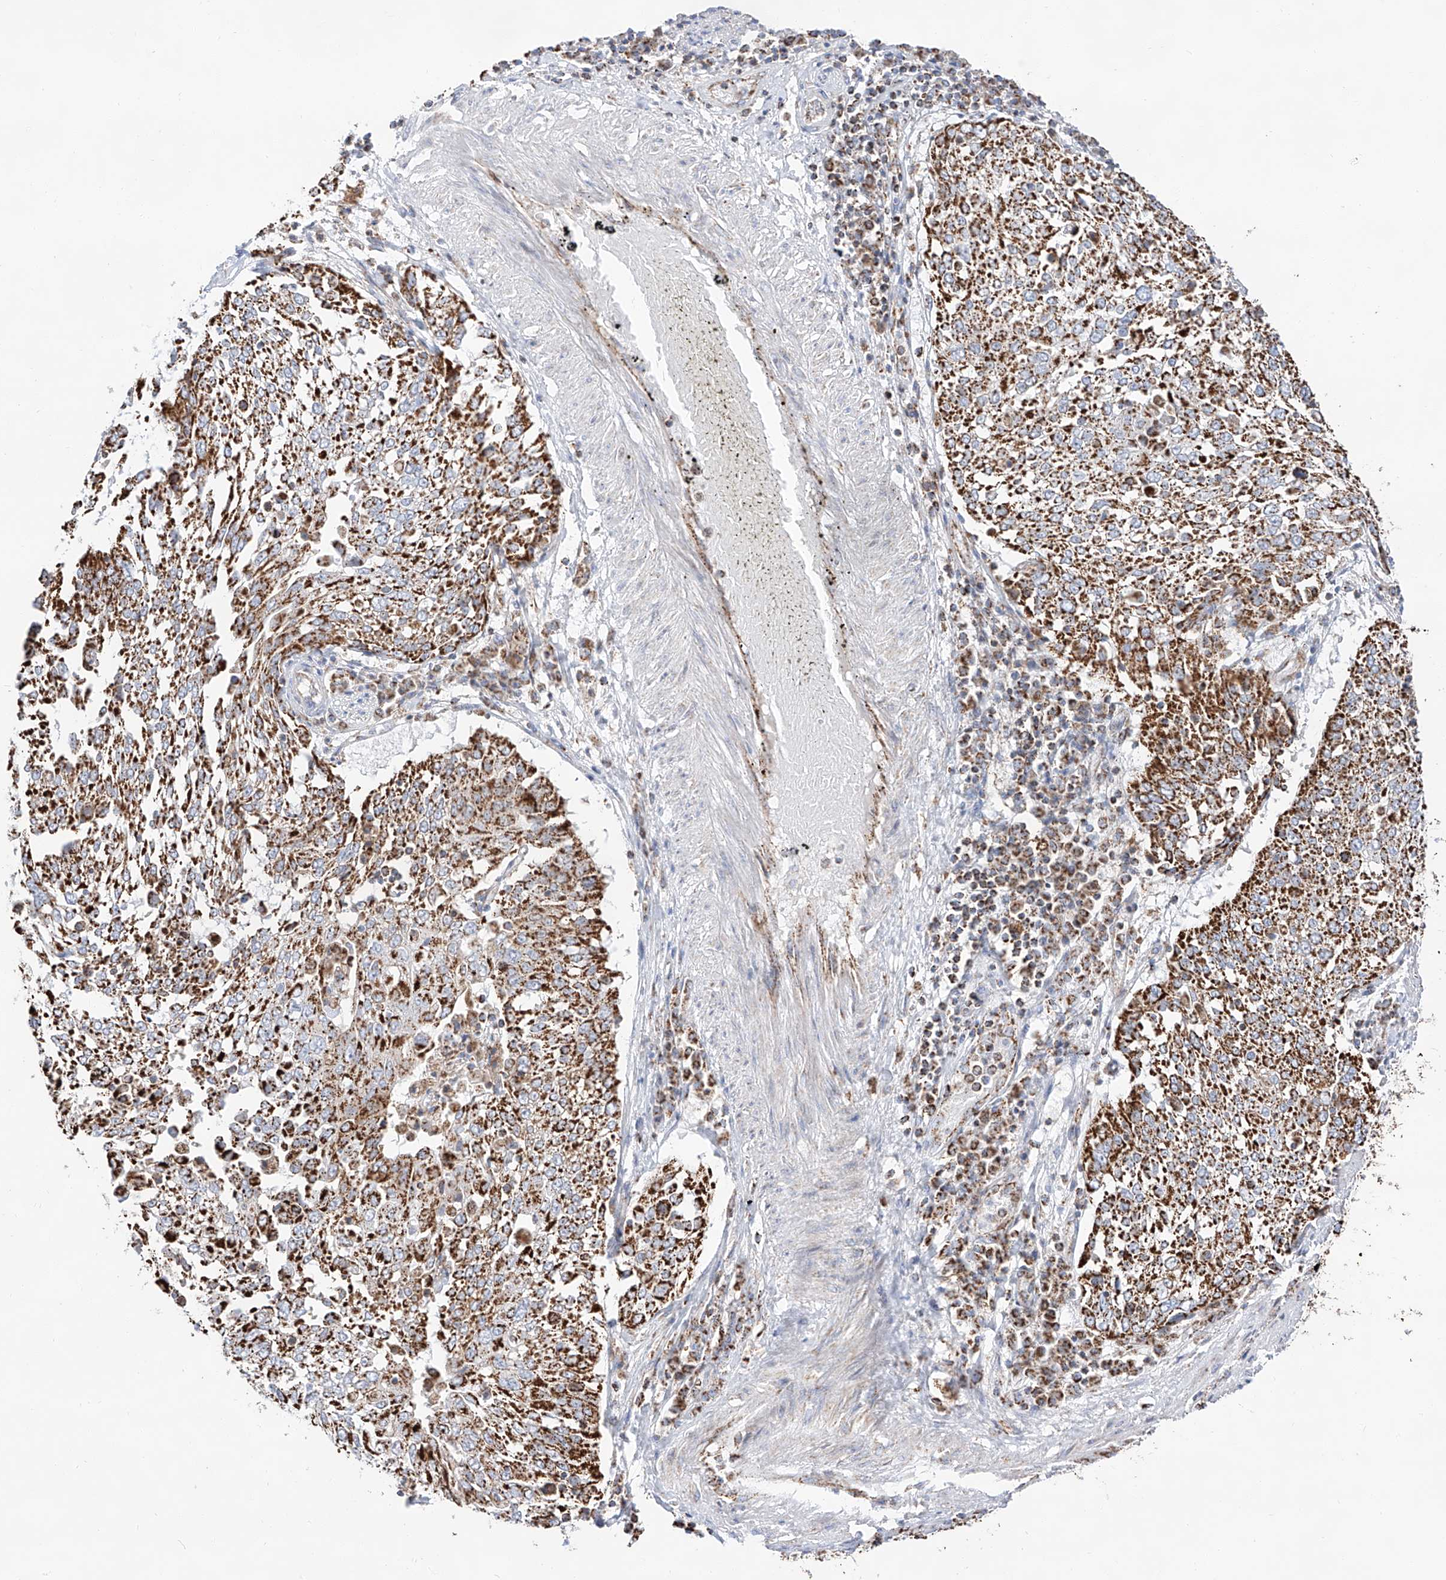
{"staining": {"intensity": "strong", "quantity": ">75%", "location": "cytoplasmic/membranous"}, "tissue": "lung cancer", "cell_type": "Tumor cells", "image_type": "cancer", "snomed": [{"axis": "morphology", "description": "Squamous cell carcinoma, NOS"}, {"axis": "topography", "description": "Lung"}], "caption": "Squamous cell carcinoma (lung) stained with DAB immunohistochemistry exhibits high levels of strong cytoplasmic/membranous expression in about >75% of tumor cells.", "gene": "TTC27", "patient": {"sex": "male", "age": 65}}